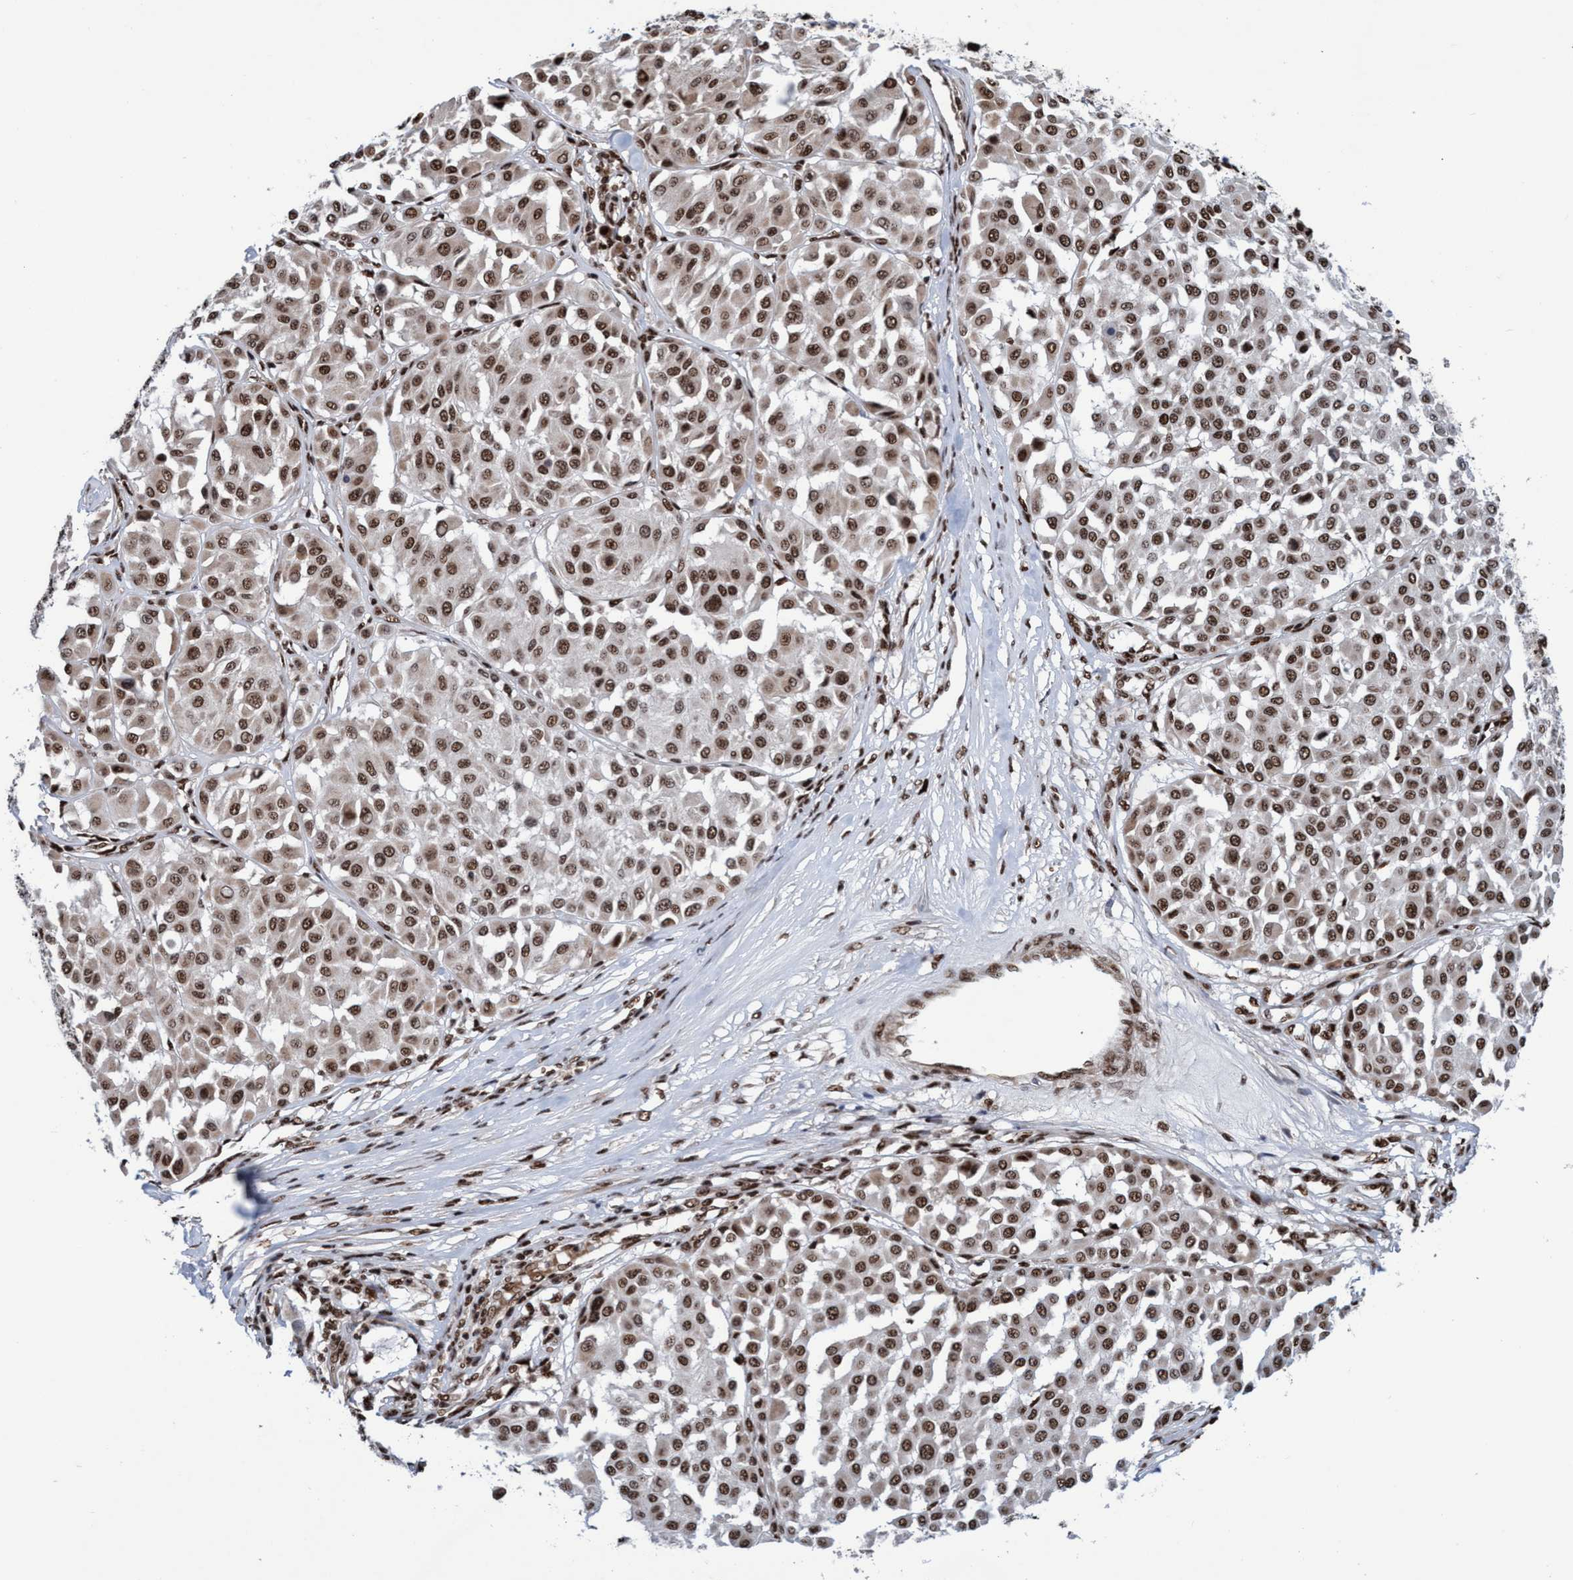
{"staining": {"intensity": "moderate", "quantity": ">75%", "location": "nuclear"}, "tissue": "melanoma", "cell_type": "Tumor cells", "image_type": "cancer", "snomed": [{"axis": "morphology", "description": "Malignant melanoma, Metastatic site"}, {"axis": "topography", "description": "Soft tissue"}], "caption": "Melanoma was stained to show a protein in brown. There is medium levels of moderate nuclear positivity in about >75% of tumor cells. The protein of interest is stained brown, and the nuclei are stained in blue (DAB IHC with brightfield microscopy, high magnification).", "gene": "TOPBP1", "patient": {"sex": "male", "age": 41}}